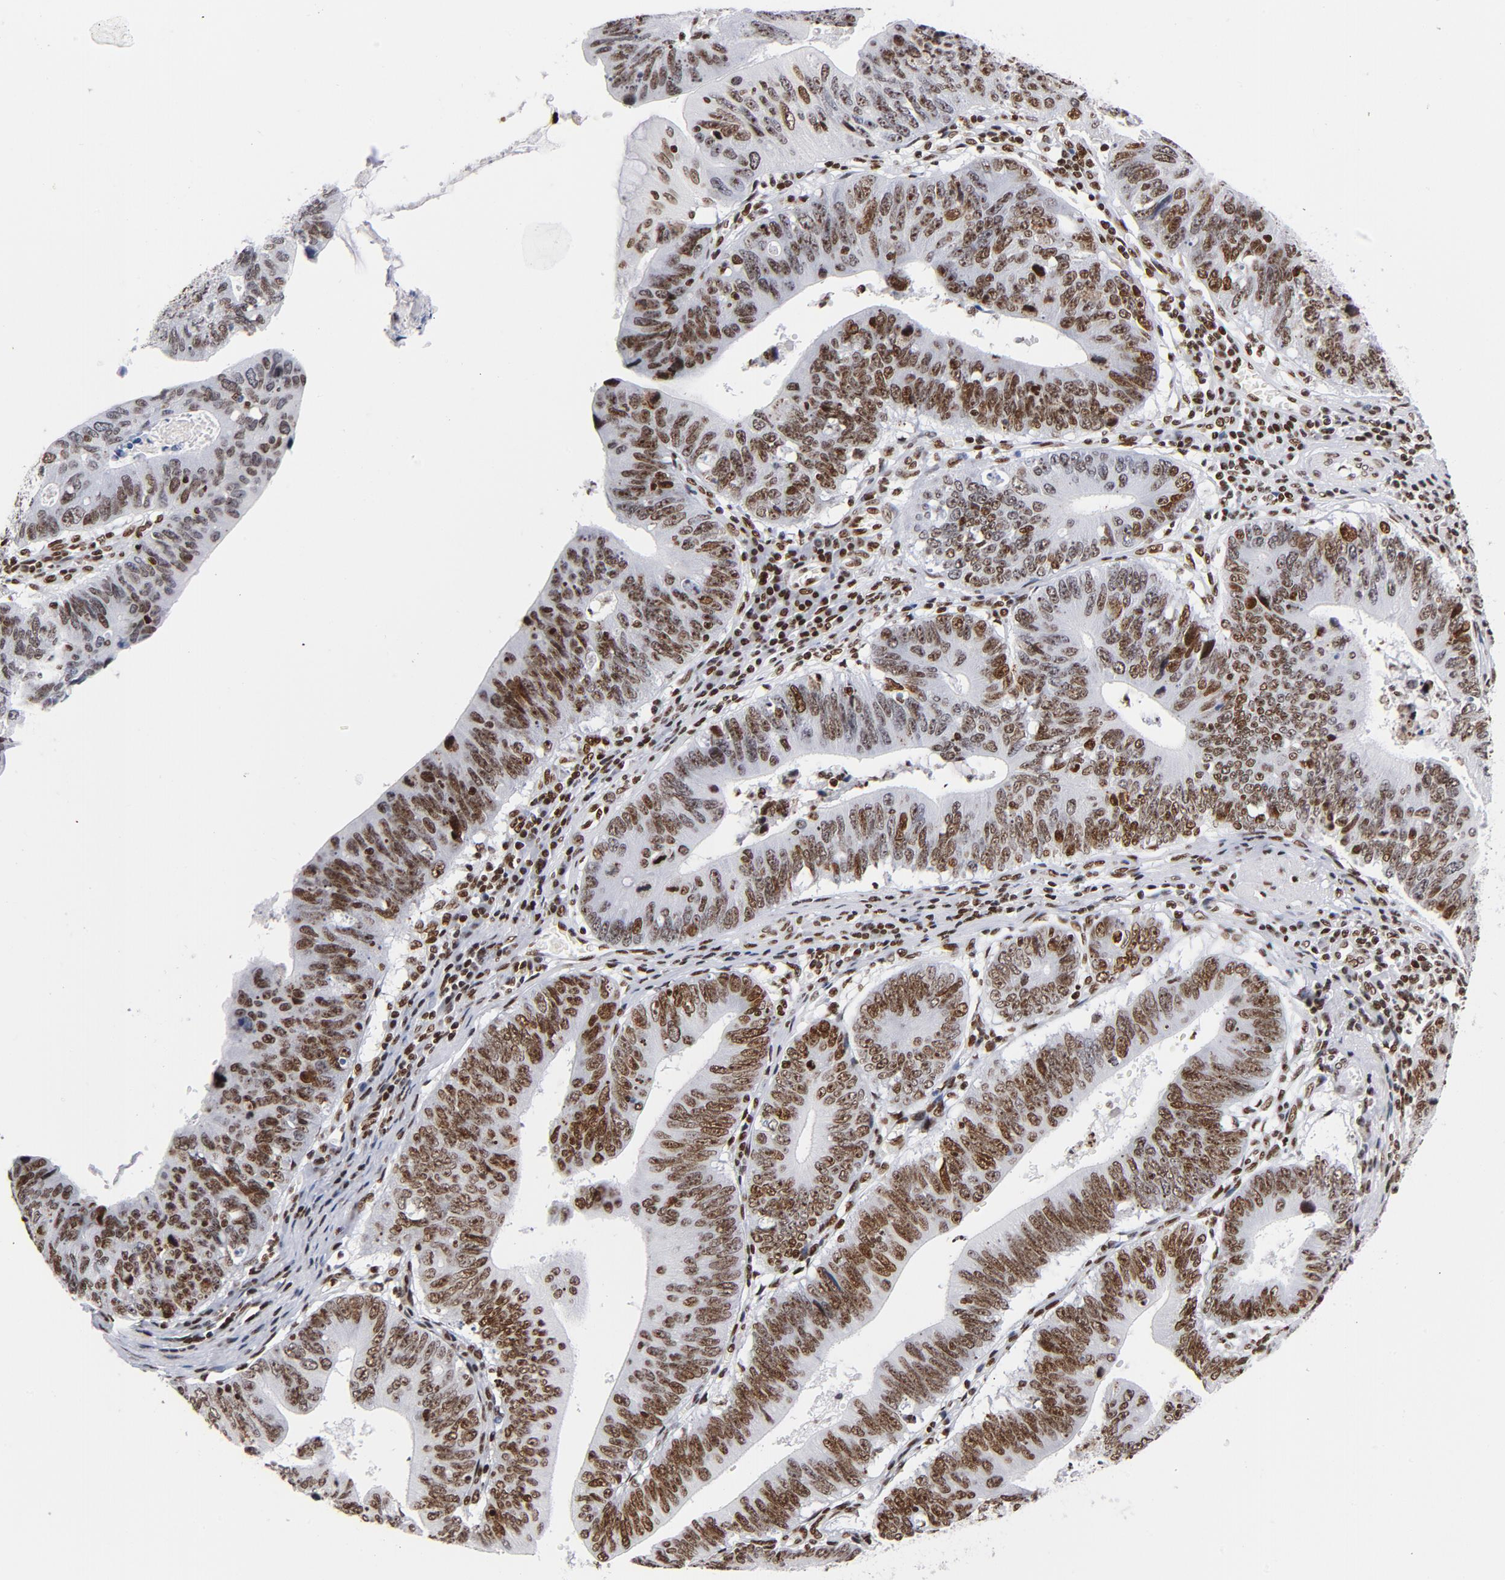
{"staining": {"intensity": "moderate", "quantity": ">75%", "location": "nuclear"}, "tissue": "stomach cancer", "cell_type": "Tumor cells", "image_type": "cancer", "snomed": [{"axis": "morphology", "description": "Adenocarcinoma, NOS"}, {"axis": "topography", "description": "Stomach"}], "caption": "A high-resolution image shows immunohistochemistry (IHC) staining of adenocarcinoma (stomach), which demonstrates moderate nuclear staining in about >75% of tumor cells.", "gene": "TOP2B", "patient": {"sex": "male", "age": 59}}